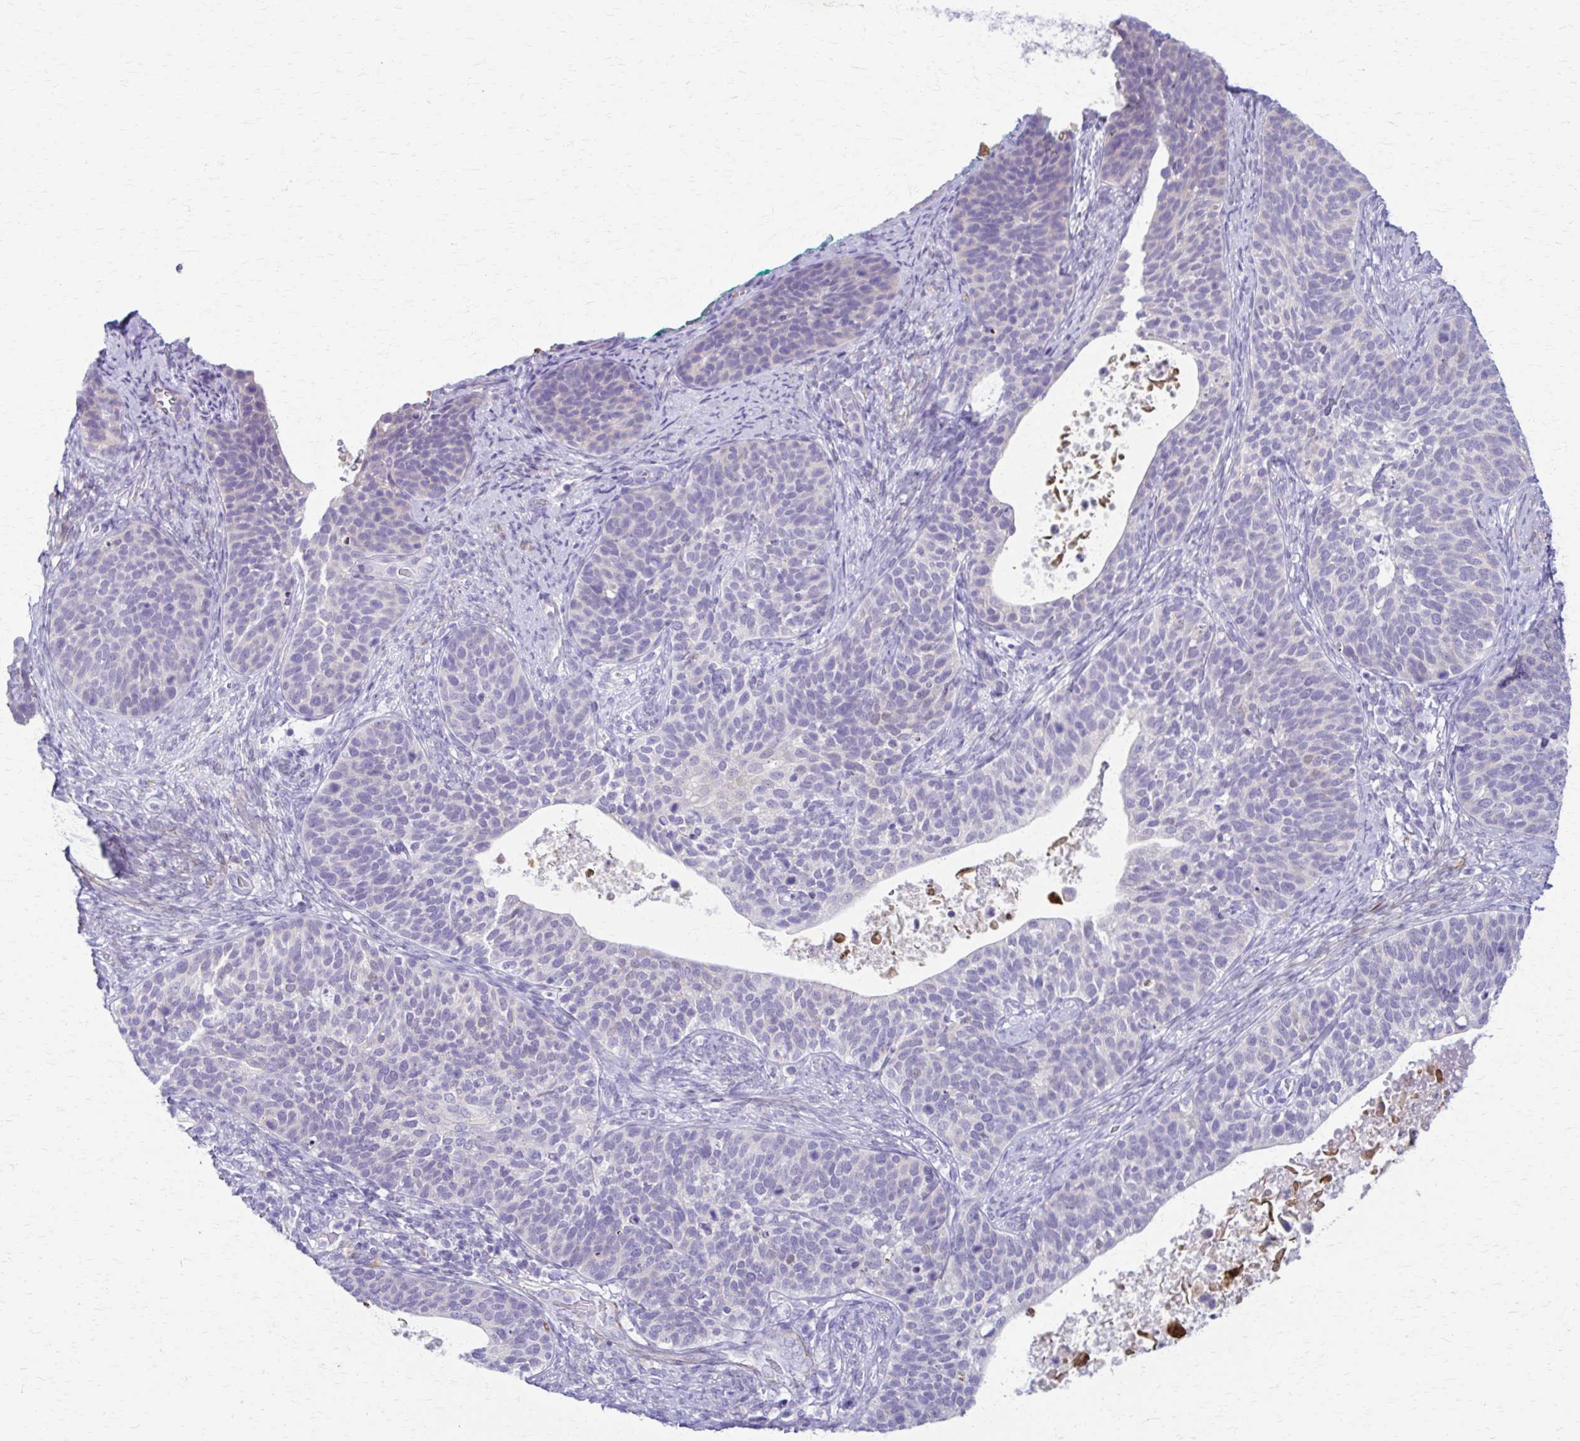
{"staining": {"intensity": "negative", "quantity": "none", "location": "none"}, "tissue": "cervical cancer", "cell_type": "Tumor cells", "image_type": "cancer", "snomed": [{"axis": "morphology", "description": "Squamous cell carcinoma, NOS"}, {"axis": "topography", "description": "Cervix"}], "caption": "The IHC histopathology image has no significant expression in tumor cells of cervical squamous cell carcinoma tissue.", "gene": "DSP", "patient": {"sex": "female", "age": 69}}